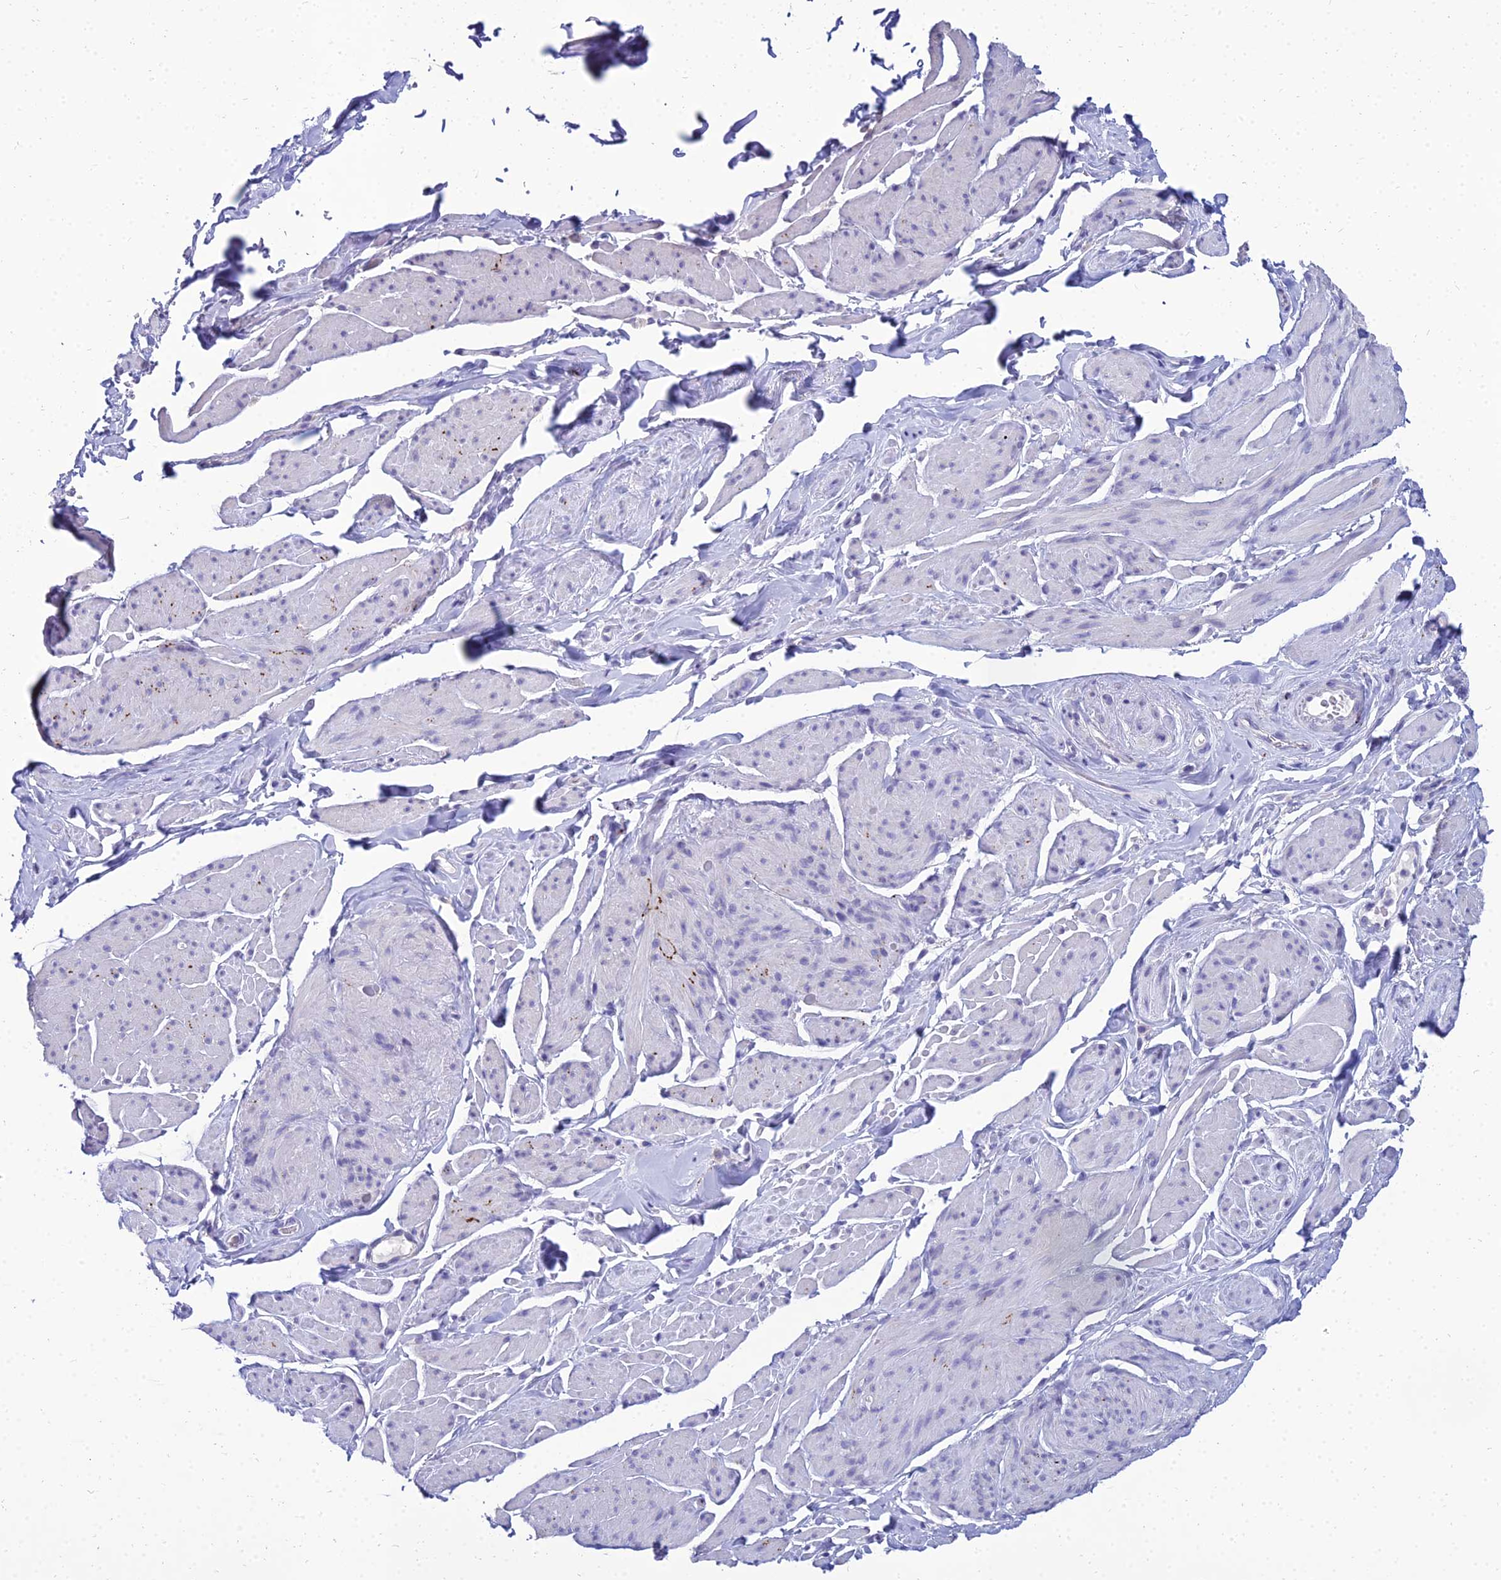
{"staining": {"intensity": "negative", "quantity": "none", "location": "none"}, "tissue": "smooth muscle", "cell_type": "Smooth muscle cells", "image_type": "normal", "snomed": [{"axis": "morphology", "description": "Normal tissue, NOS"}, {"axis": "topography", "description": "Smooth muscle"}, {"axis": "topography", "description": "Peripheral nerve tissue"}], "caption": "This micrograph is of normal smooth muscle stained with immunohistochemistry to label a protein in brown with the nuclei are counter-stained blue. There is no positivity in smooth muscle cells.", "gene": "NPY", "patient": {"sex": "male", "age": 69}}